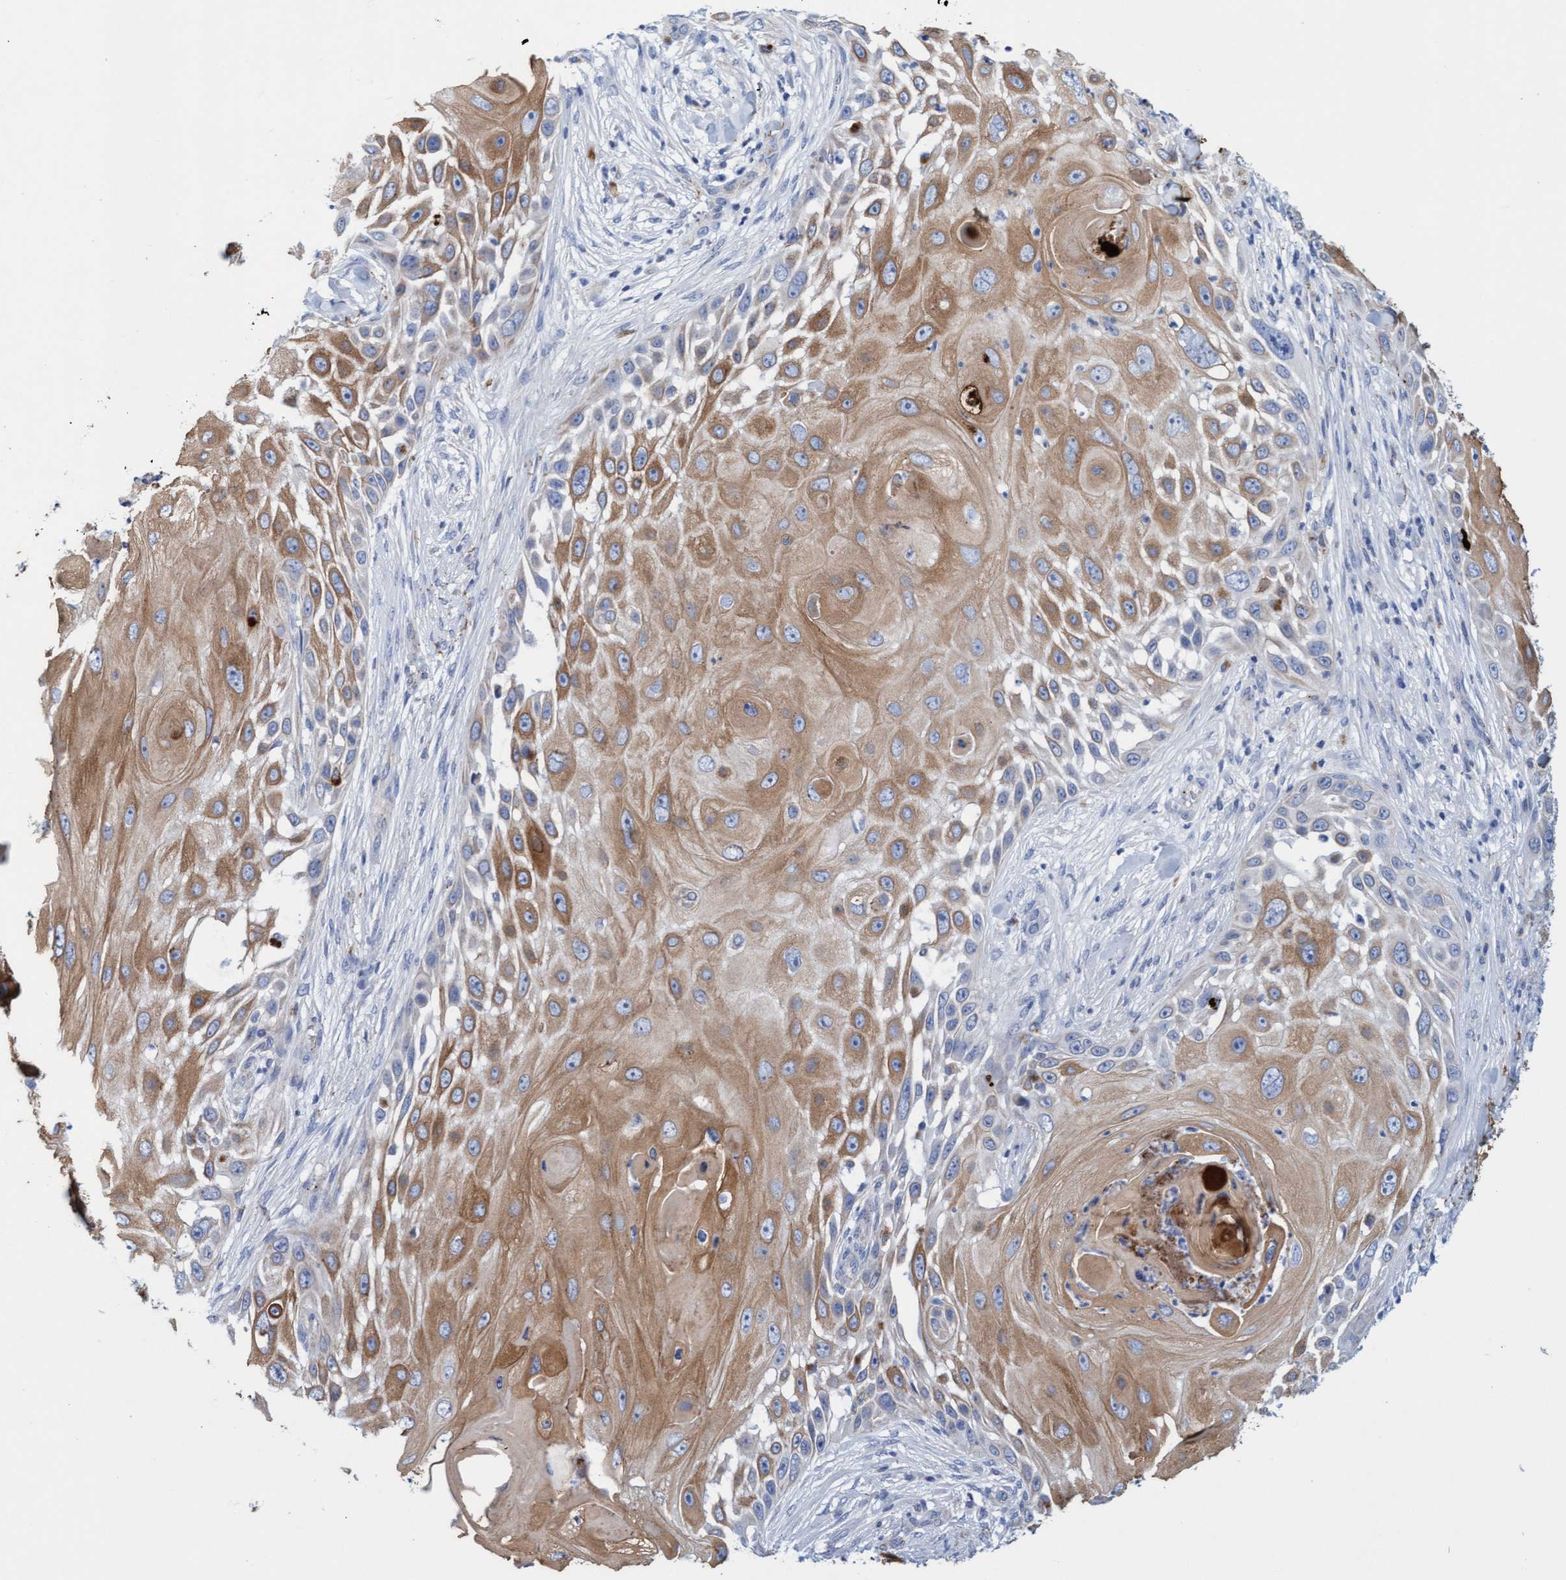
{"staining": {"intensity": "moderate", "quantity": ">75%", "location": "cytoplasmic/membranous"}, "tissue": "skin cancer", "cell_type": "Tumor cells", "image_type": "cancer", "snomed": [{"axis": "morphology", "description": "Squamous cell carcinoma, NOS"}, {"axis": "topography", "description": "Skin"}], "caption": "This photomicrograph displays skin cancer (squamous cell carcinoma) stained with immunohistochemistry to label a protein in brown. The cytoplasmic/membranous of tumor cells show moderate positivity for the protein. Nuclei are counter-stained blue.", "gene": "SGSH", "patient": {"sex": "female", "age": 44}}